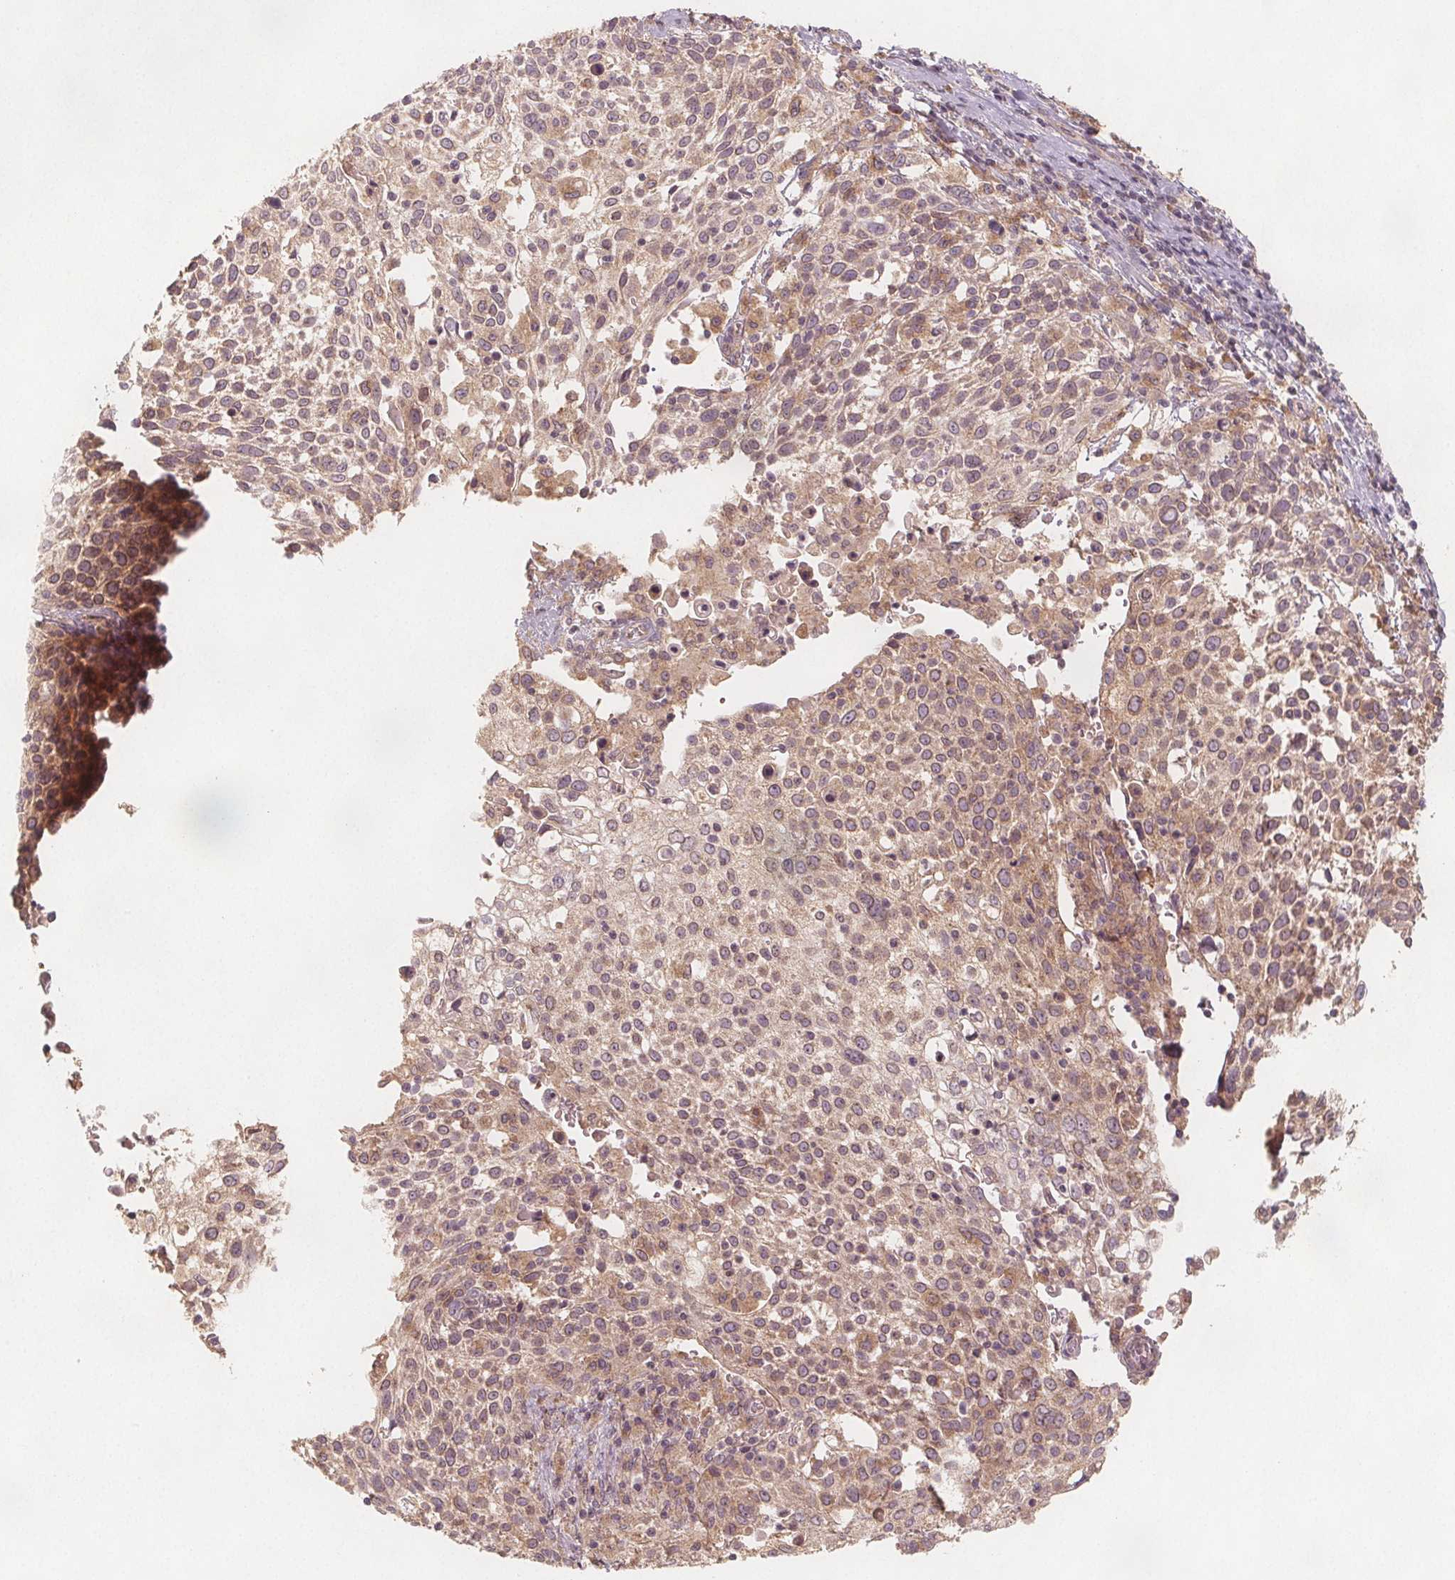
{"staining": {"intensity": "weak", "quantity": ">75%", "location": "cytoplasmic/membranous"}, "tissue": "cervical cancer", "cell_type": "Tumor cells", "image_type": "cancer", "snomed": [{"axis": "morphology", "description": "Squamous cell carcinoma, NOS"}, {"axis": "topography", "description": "Cervix"}], "caption": "This micrograph displays IHC staining of squamous cell carcinoma (cervical), with low weak cytoplasmic/membranous staining in approximately >75% of tumor cells.", "gene": "NCSTN", "patient": {"sex": "female", "age": 61}}